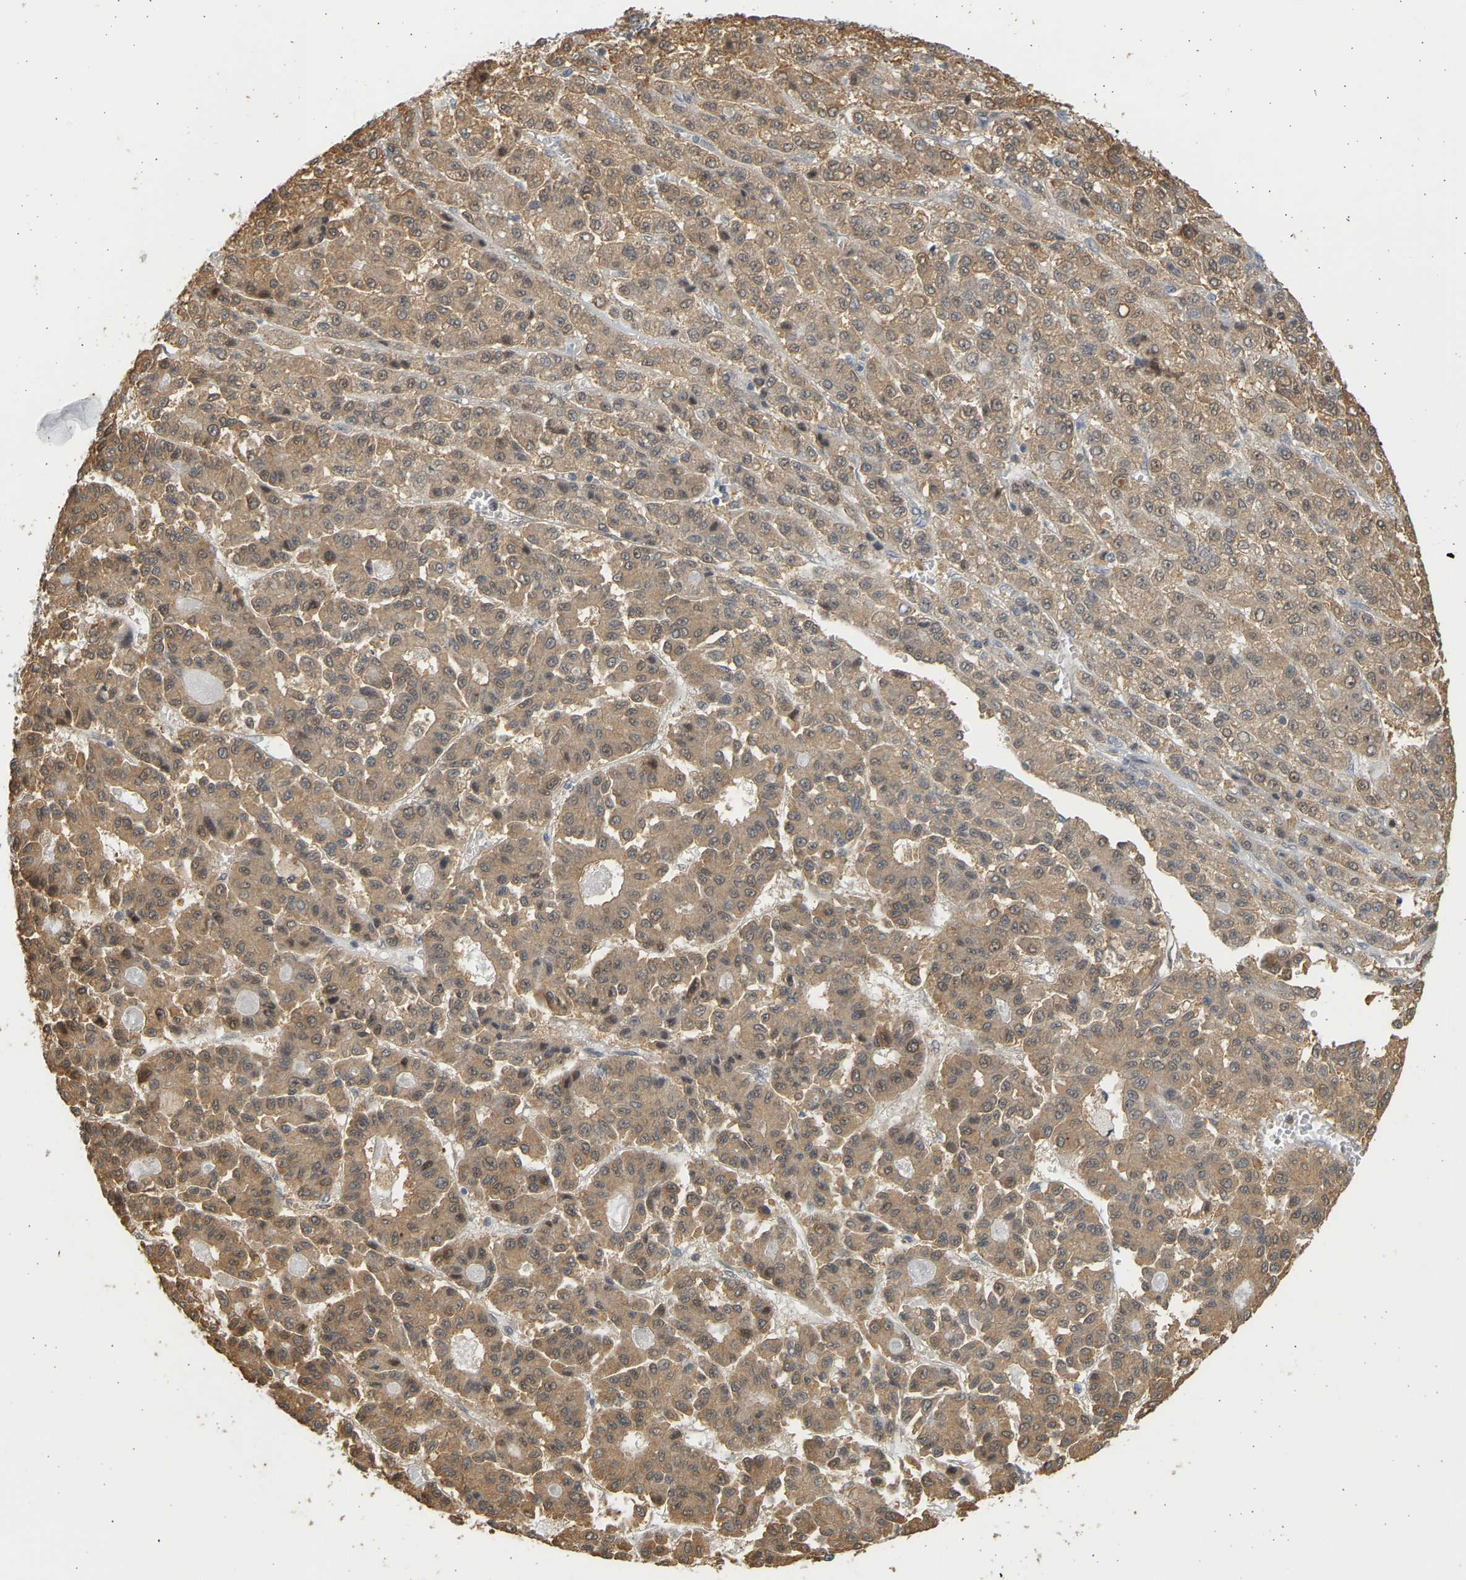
{"staining": {"intensity": "moderate", "quantity": ">75%", "location": "cytoplasmic/membranous"}, "tissue": "liver cancer", "cell_type": "Tumor cells", "image_type": "cancer", "snomed": [{"axis": "morphology", "description": "Carcinoma, Hepatocellular, NOS"}, {"axis": "topography", "description": "Liver"}], "caption": "Immunohistochemical staining of human hepatocellular carcinoma (liver) displays moderate cytoplasmic/membranous protein staining in about >75% of tumor cells. (Brightfield microscopy of DAB IHC at high magnification).", "gene": "B4GALT6", "patient": {"sex": "male", "age": 70}}